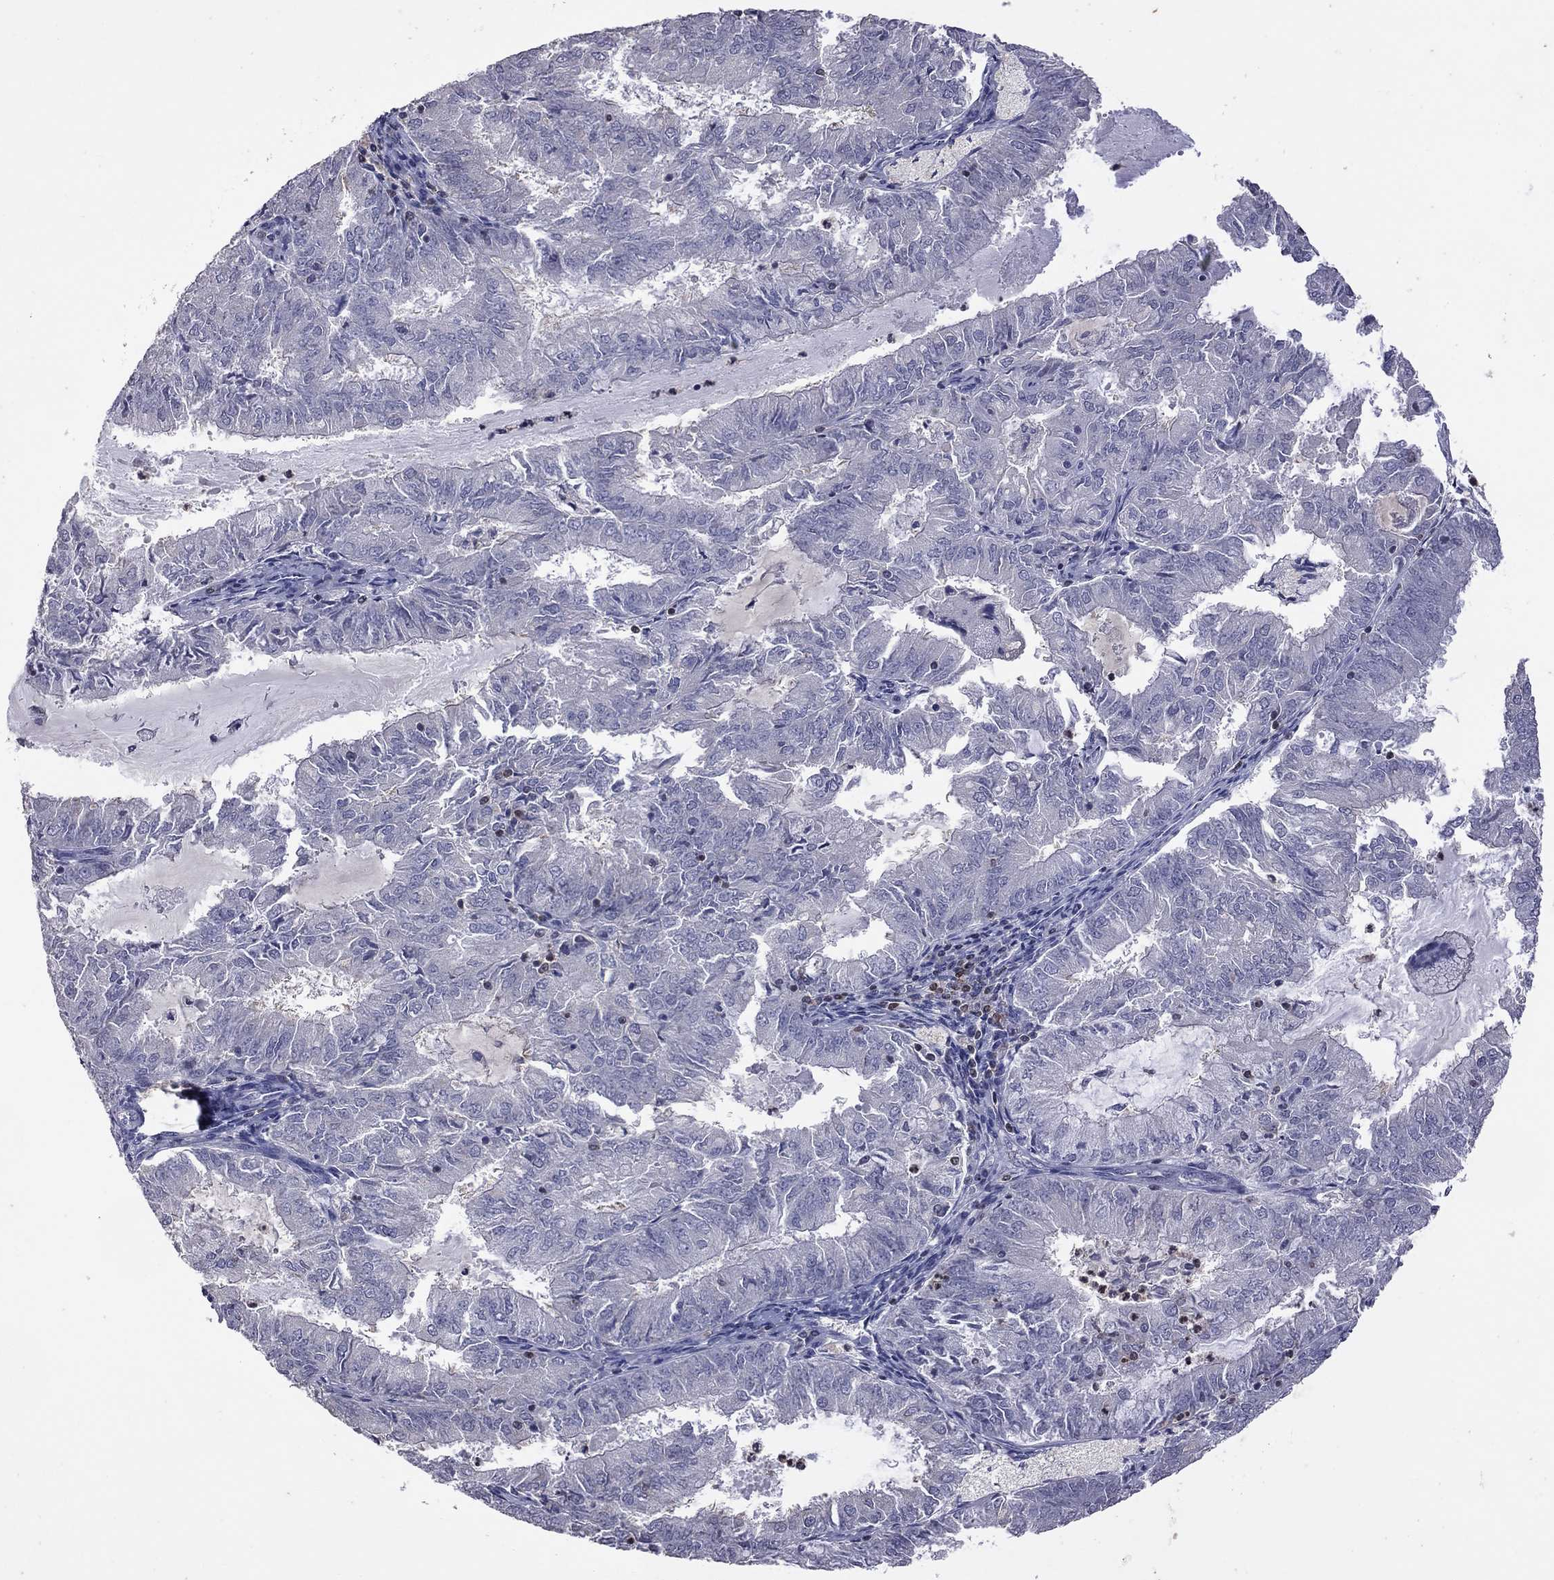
{"staining": {"intensity": "negative", "quantity": "none", "location": "none"}, "tissue": "endometrial cancer", "cell_type": "Tumor cells", "image_type": "cancer", "snomed": [{"axis": "morphology", "description": "Adenocarcinoma, NOS"}, {"axis": "topography", "description": "Endometrium"}], "caption": "The image shows no staining of tumor cells in endometrial adenocarcinoma.", "gene": "IPCEF1", "patient": {"sex": "female", "age": 57}}